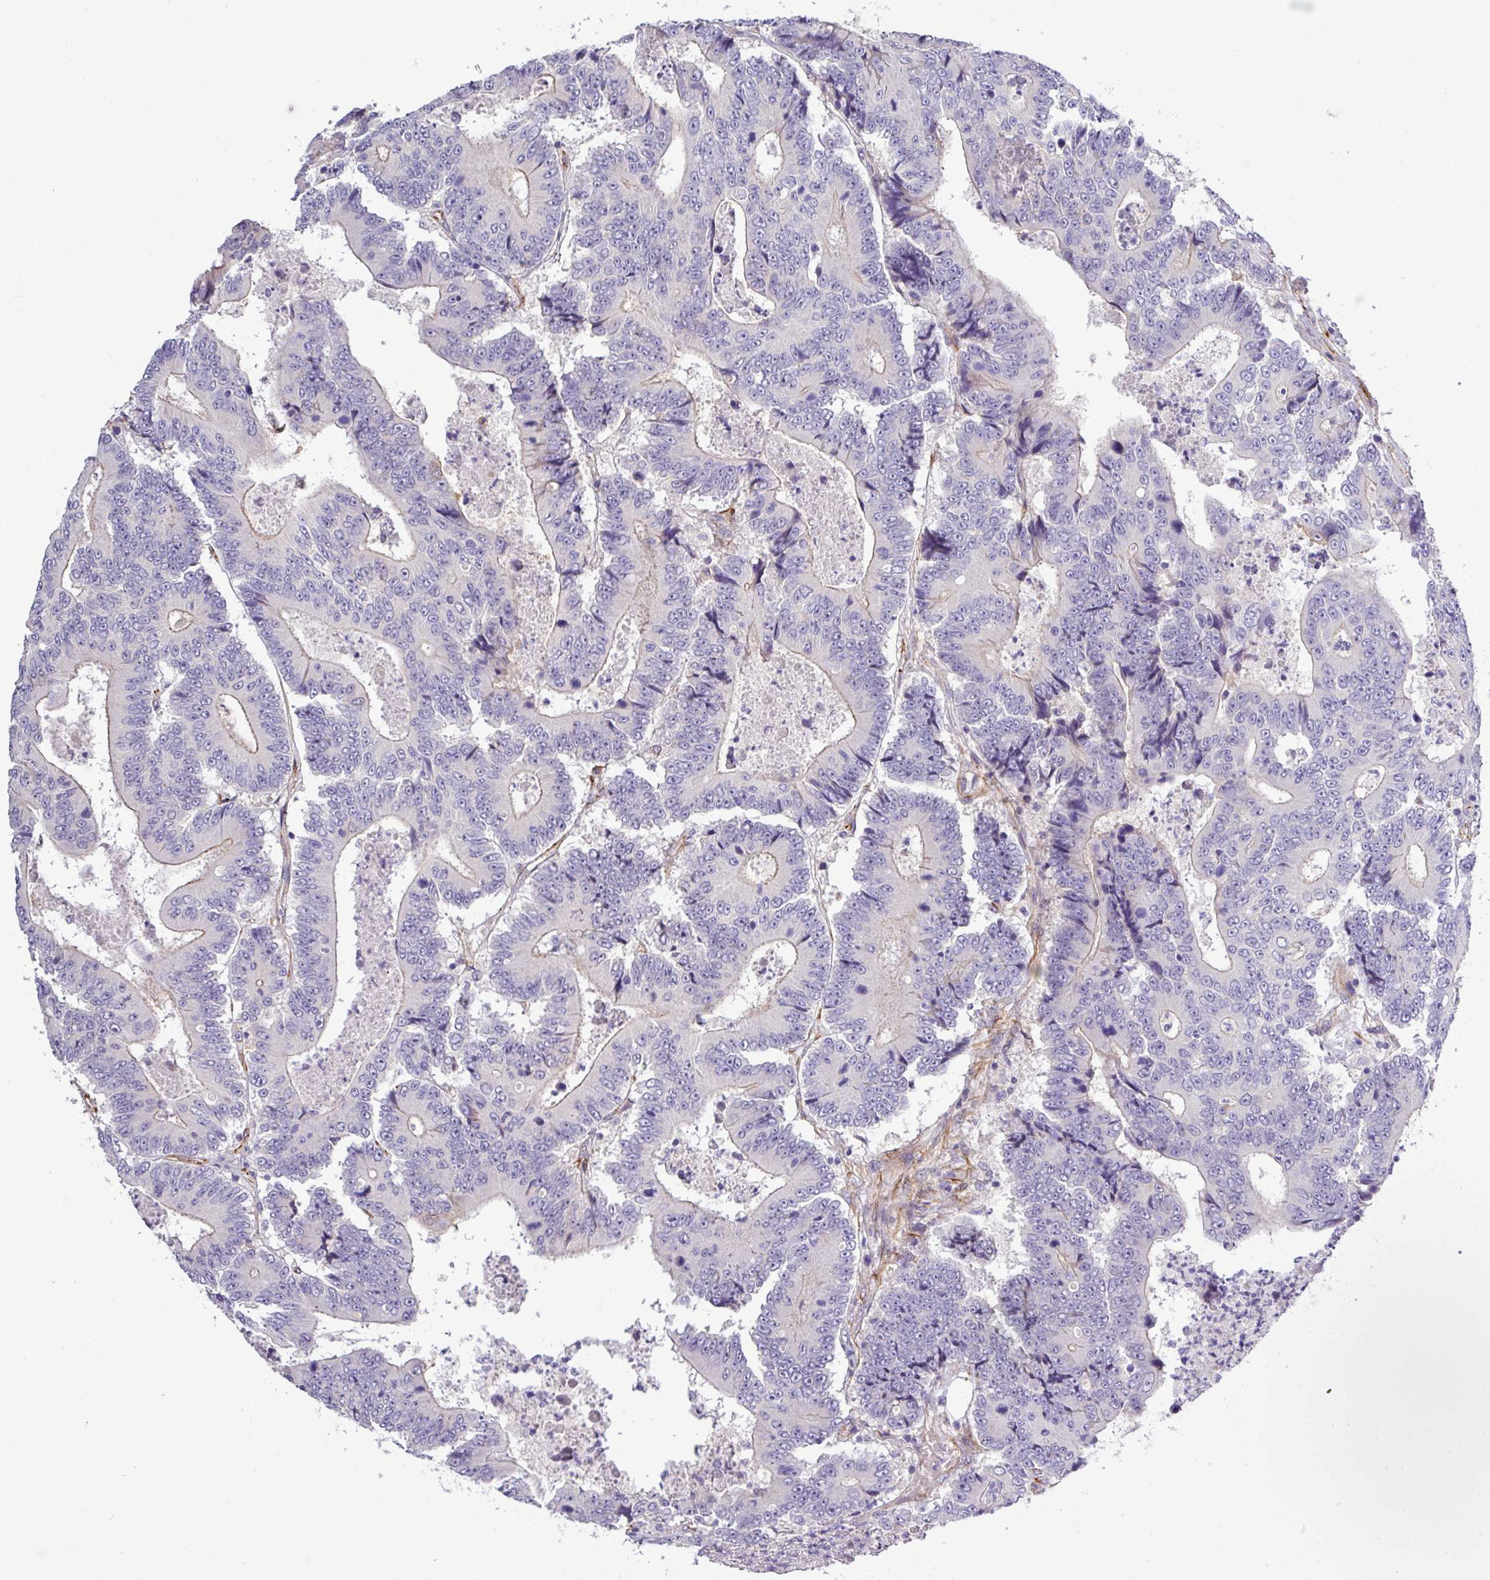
{"staining": {"intensity": "weak", "quantity": "<25%", "location": "cytoplasmic/membranous"}, "tissue": "colorectal cancer", "cell_type": "Tumor cells", "image_type": "cancer", "snomed": [{"axis": "morphology", "description": "Adenocarcinoma, NOS"}, {"axis": "topography", "description": "Colon"}], "caption": "Tumor cells are negative for brown protein staining in colorectal adenocarcinoma. (Stains: DAB (3,3'-diaminobenzidine) immunohistochemistry (IHC) with hematoxylin counter stain, Microscopy: brightfield microscopy at high magnification).", "gene": "PARD6A", "patient": {"sex": "male", "age": 83}}